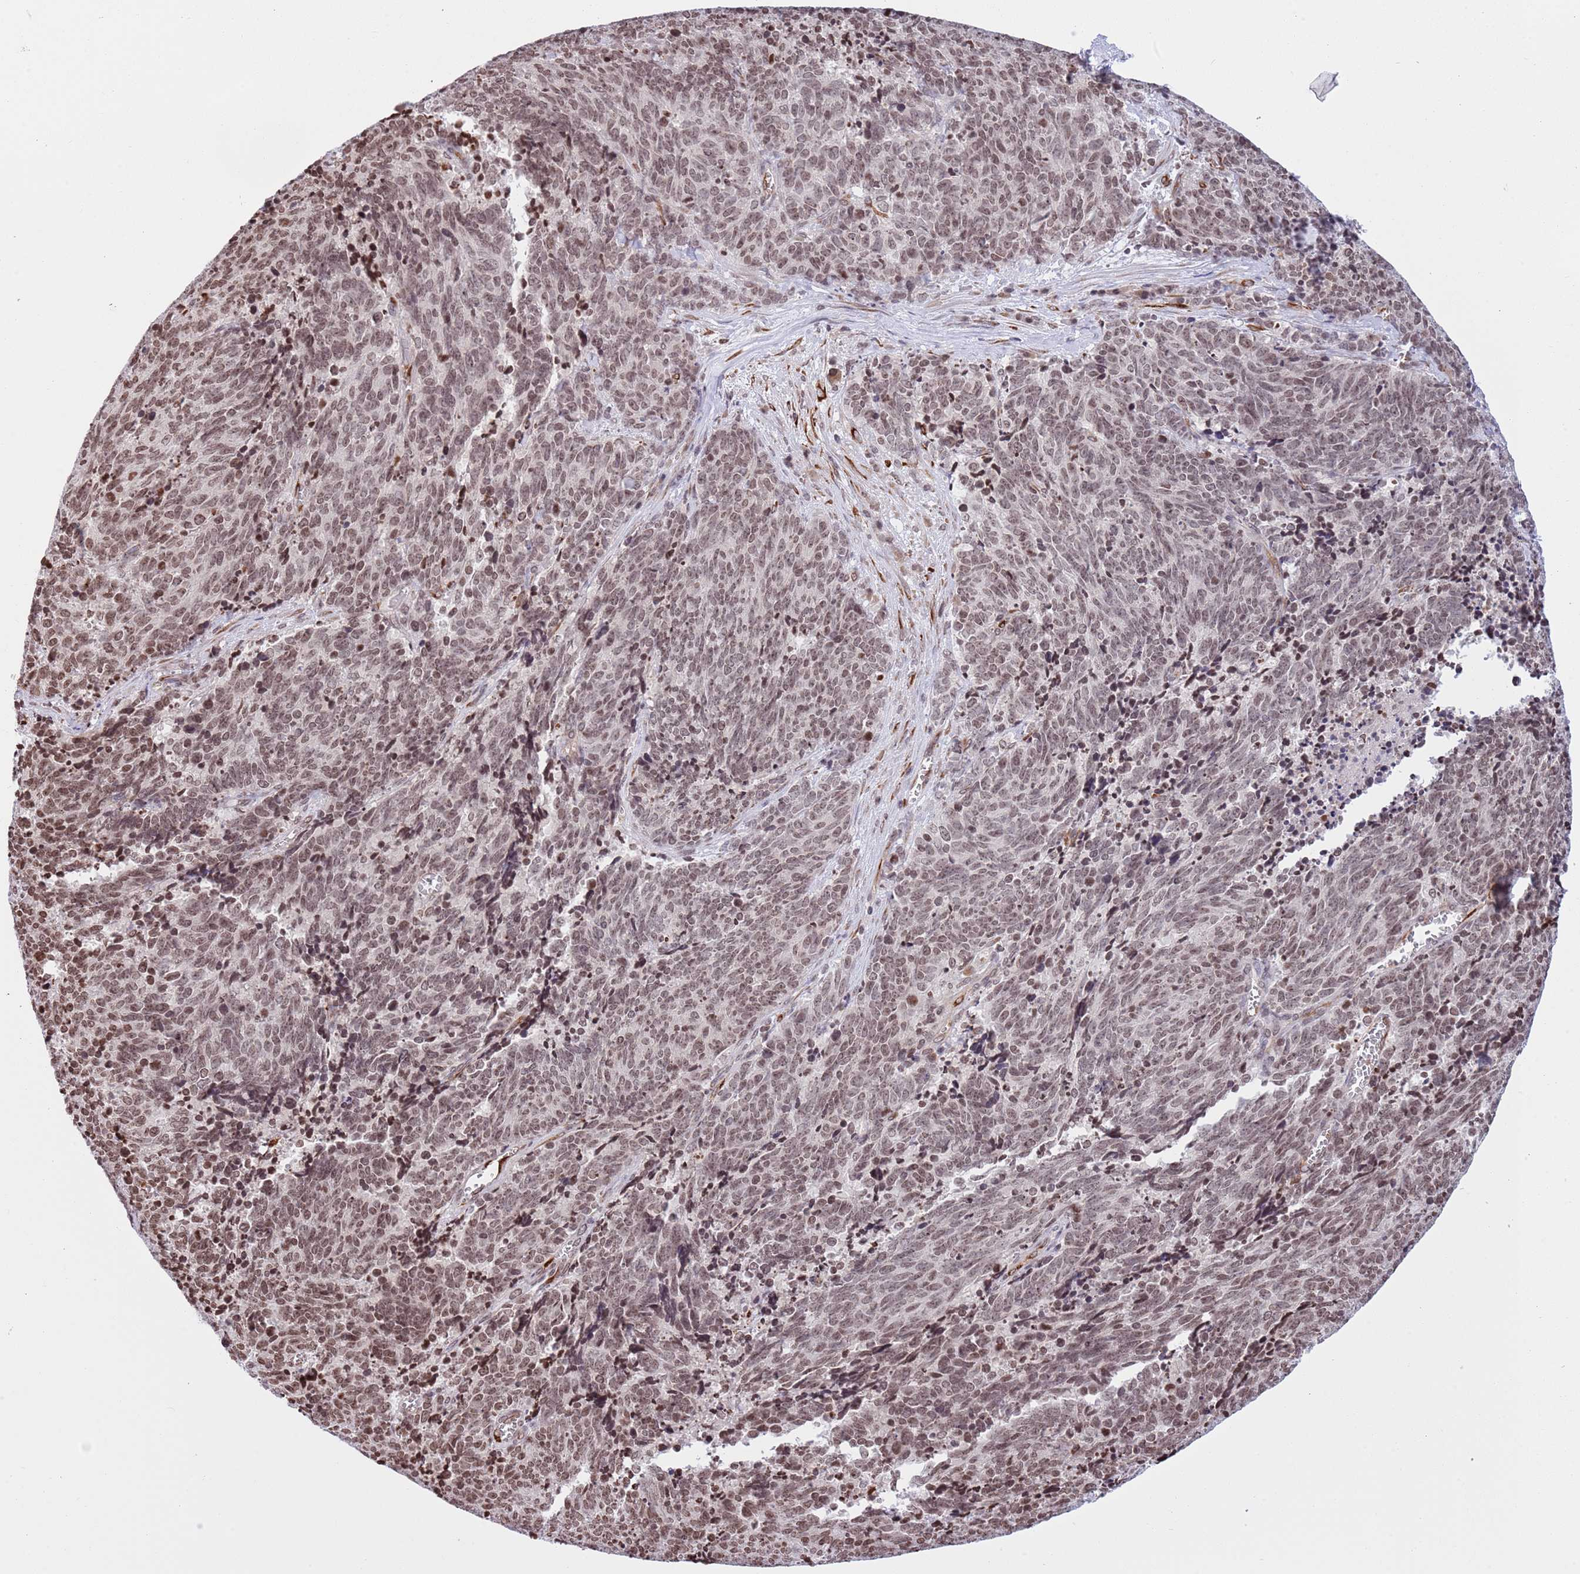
{"staining": {"intensity": "moderate", "quantity": ">75%", "location": "nuclear"}, "tissue": "cervical cancer", "cell_type": "Tumor cells", "image_type": "cancer", "snomed": [{"axis": "morphology", "description": "Squamous cell carcinoma, NOS"}, {"axis": "topography", "description": "Cervix"}], "caption": "This micrograph reveals cervical squamous cell carcinoma stained with immunohistochemistry to label a protein in brown. The nuclear of tumor cells show moderate positivity for the protein. Nuclei are counter-stained blue.", "gene": "NRIP1", "patient": {"sex": "female", "age": 29}}